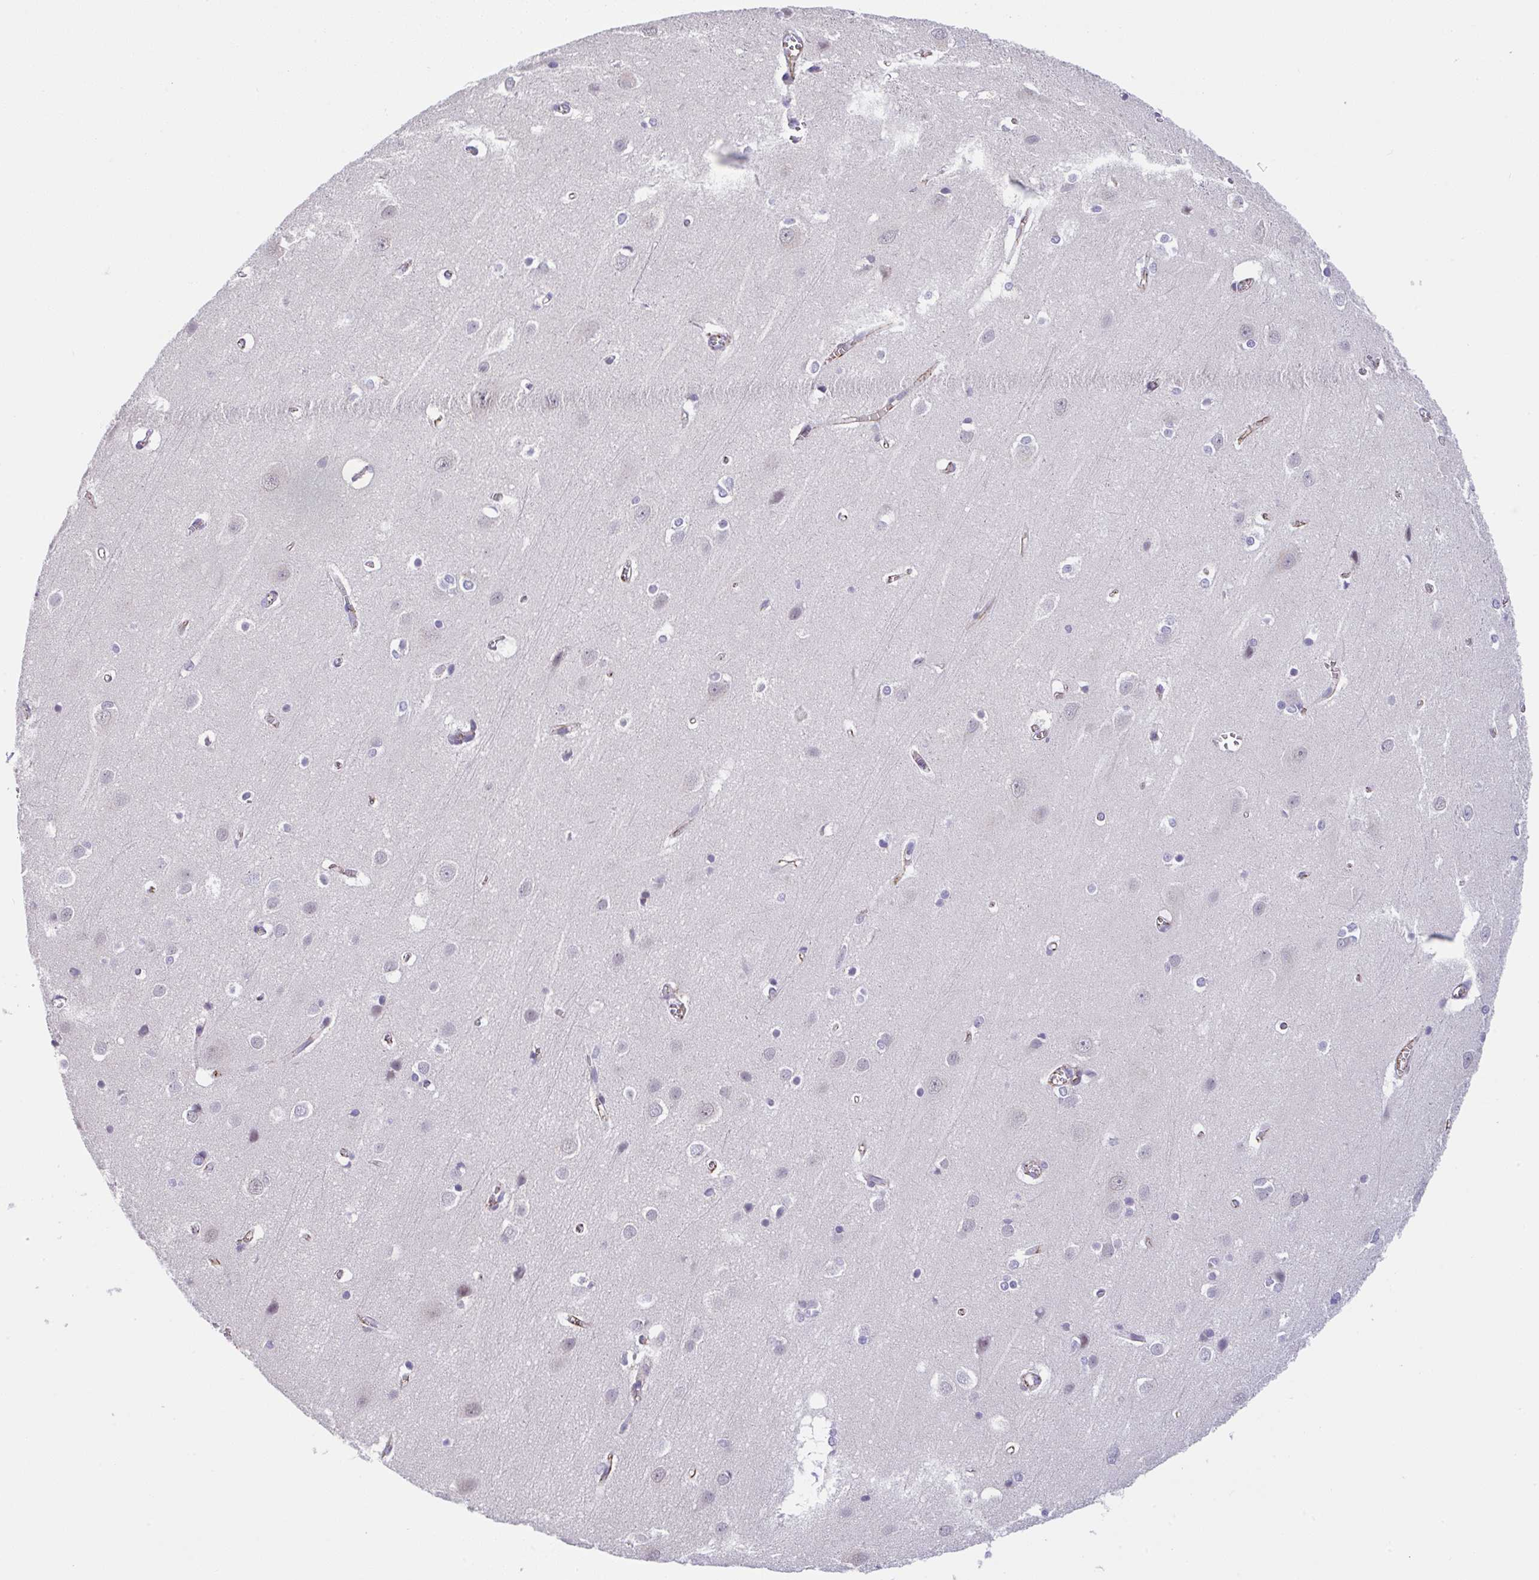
{"staining": {"intensity": "weak", "quantity": "25%-75%", "location": "cytoplasmic/membranous"}, "tissue": "cerebral cortex", "cell_type": "Endothelial cells", "image_type": "normal", "snomed": [{"axis": "morphology", "description": "Normal tissue, NOS"}, {"axis": "topography", "description": "Cerebral cortex"}], "caption": "High-magnification brightfield microscopy of benign cerebral cortex stained with DAB (3,3'-diaminobenzidine) (brown) and counterstained with hematoxylin (blue). endothelial cells exhibit weak cytoplasmic/membranous staining is identified in approximately25%-75% of cells. (DAB (3,3'-diaminobenzidine) IHC, brown staining for protein, blue staining for nuclei).", "gene": "CGNL1", "patient": {"sex": "male", "age": 37}}